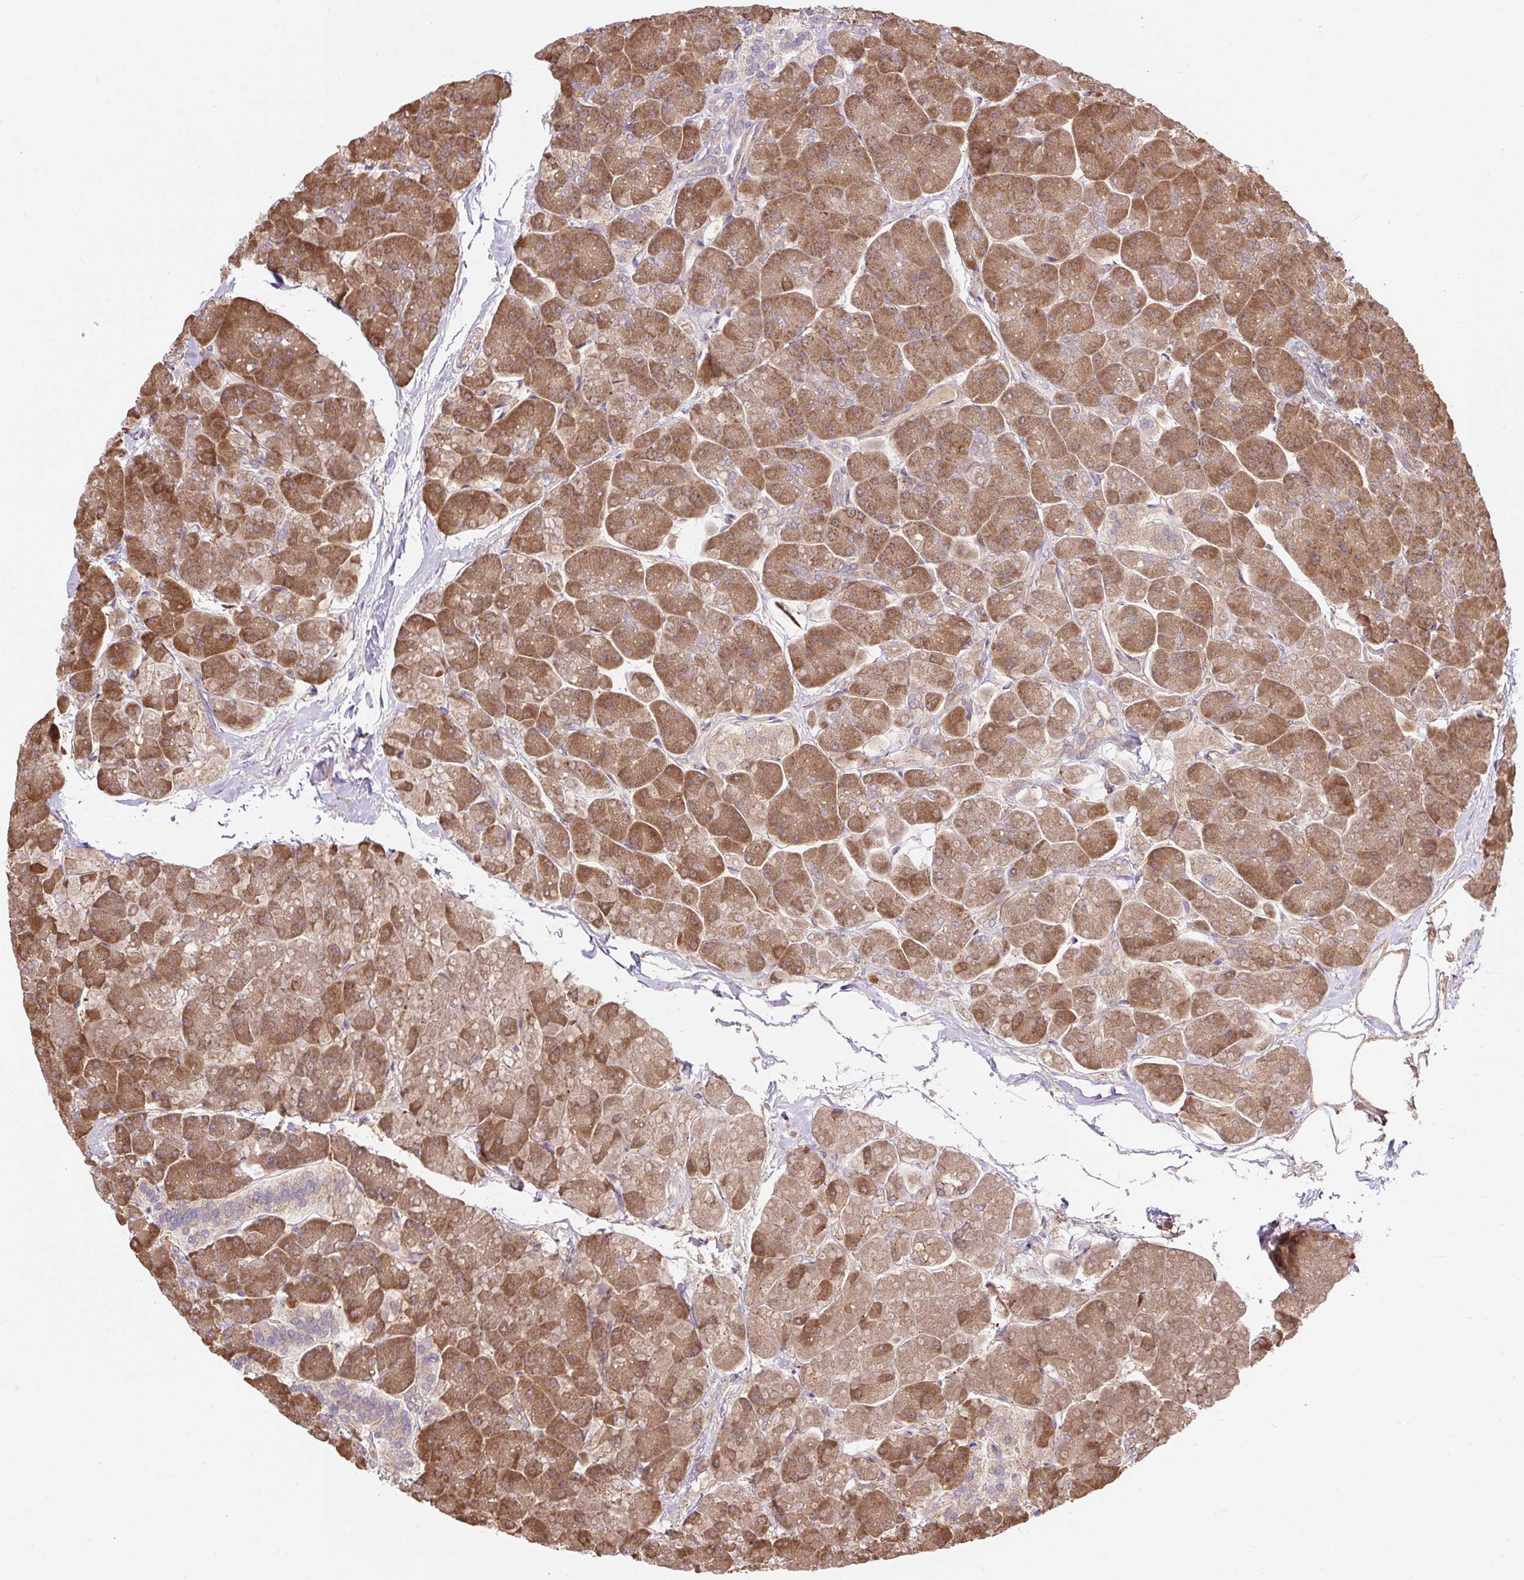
{"staining": {"intensity": "moderate", "quantity": ">75%", "location": "cytoplasmic/membranous"}, "tissue": "pancreas", "cell_type": "Exocrine glandular cells", "image_type": "normal", "snomed": [{"axis": "morphology", "description": "Normal tissue, NOS"}, {"axis": "topography", "description": "Pancreas"}, {"axis": "topography", "description": "Peripheral nerve tissue"}], "caption": "Immunohistochemistry (IHC) of unremarkable human pancreas displays medium levels of moderate cytoplasmic/membranous staining in about >75% of exocrine glandular cells.", "gene": "TRIAP1", "patient": {"sex": "male", "age": 54}}